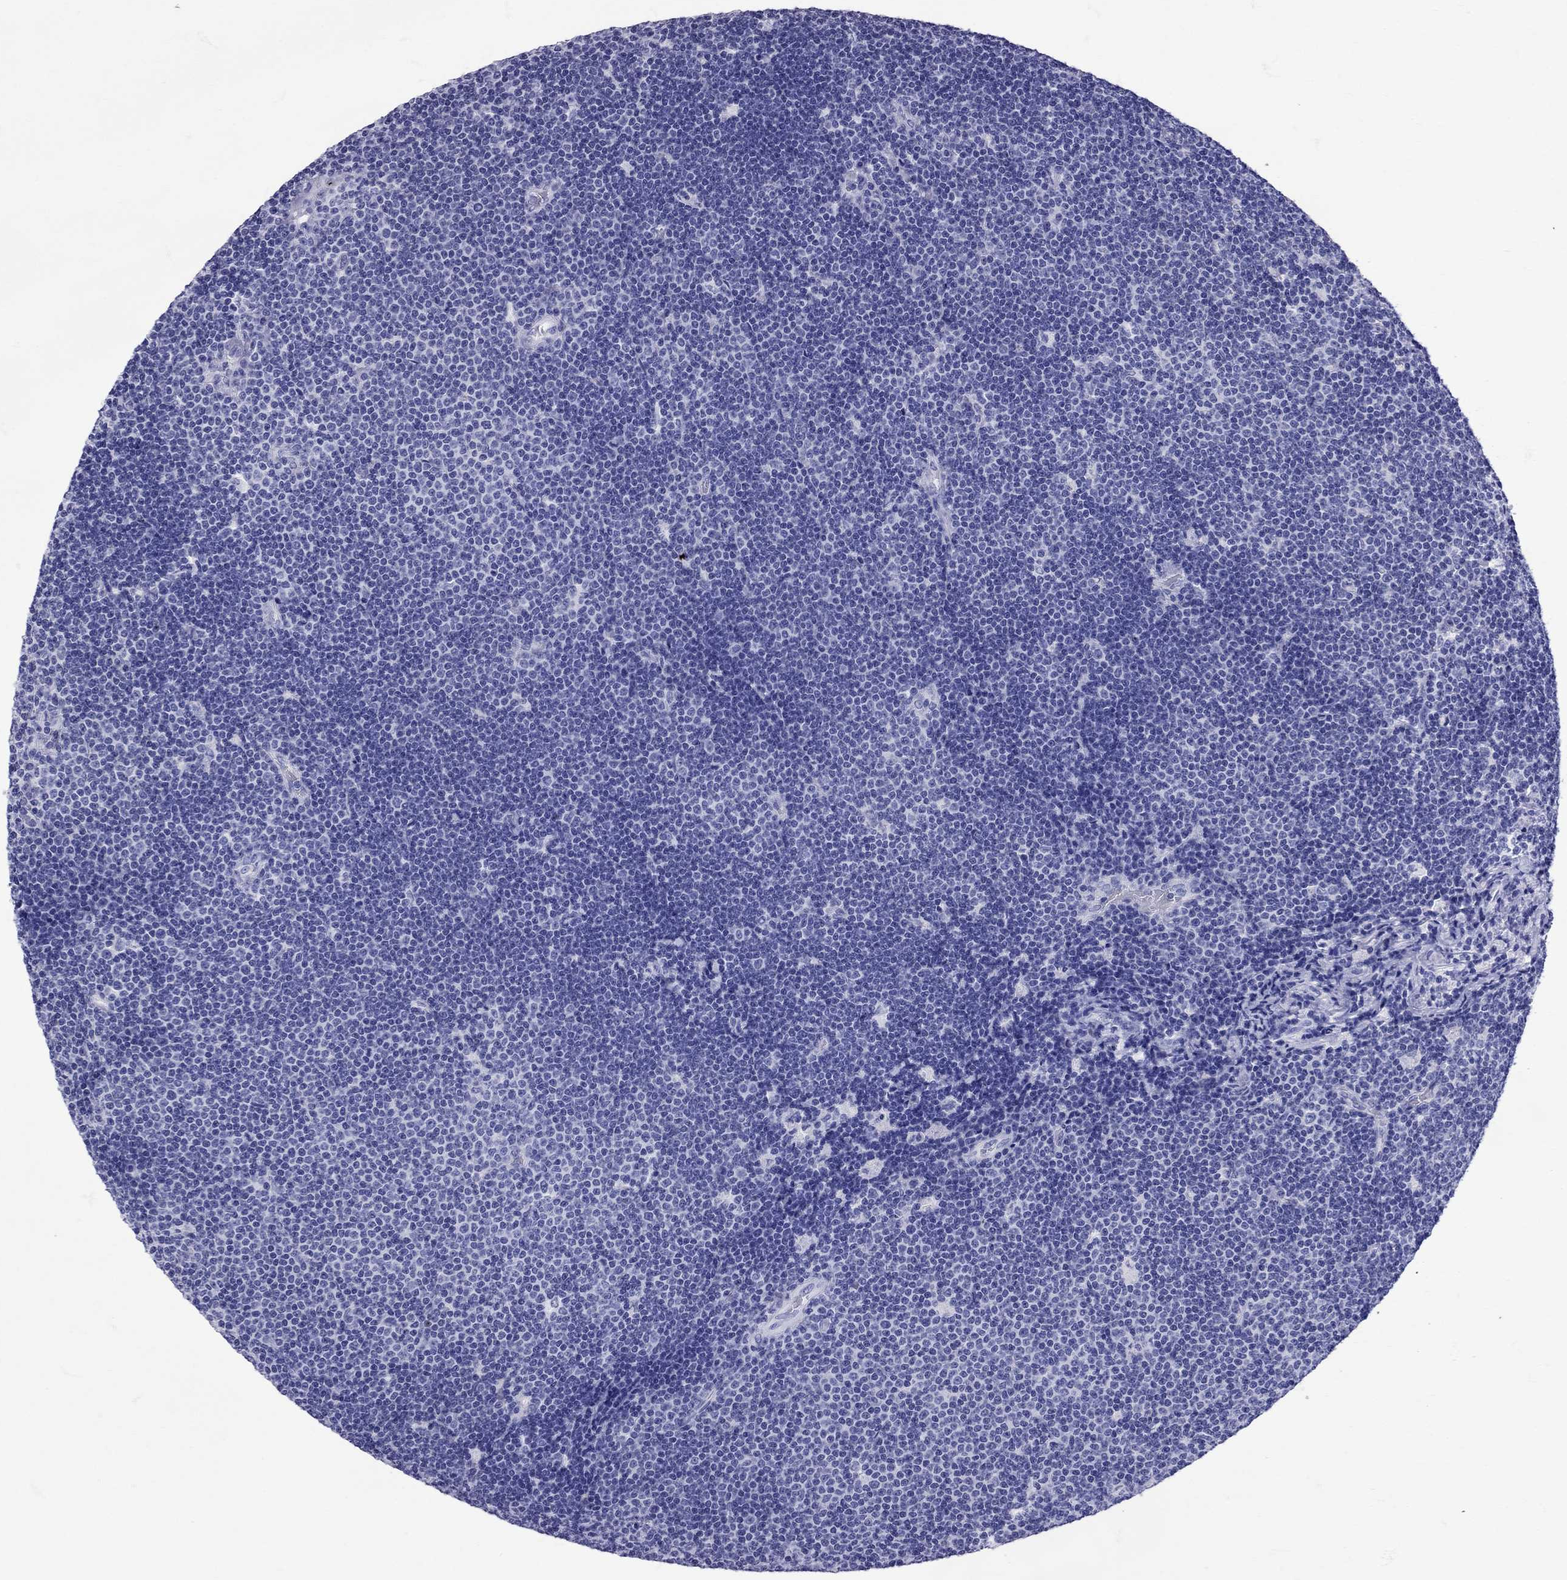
{"staining": {"intensity": "negative", "quantity": "none", "location": "none"}, "tissue": "lymphoma", "cell_type": "Tumor cells", "image_type": "cancer", "snomed": [{"axis": "morphology", "description": "Malignant lymphoma, non-Hodgkin's type, Low grade"}, {"axis": "topography", "description": "Brain"}], "caption": "IHC photomicrograph of human lymphoma stained for a protein (brown), which demonstrates no expression in tumor cells.", "gene": "AVP", "patient": {"sex": "female", "age": 66}}